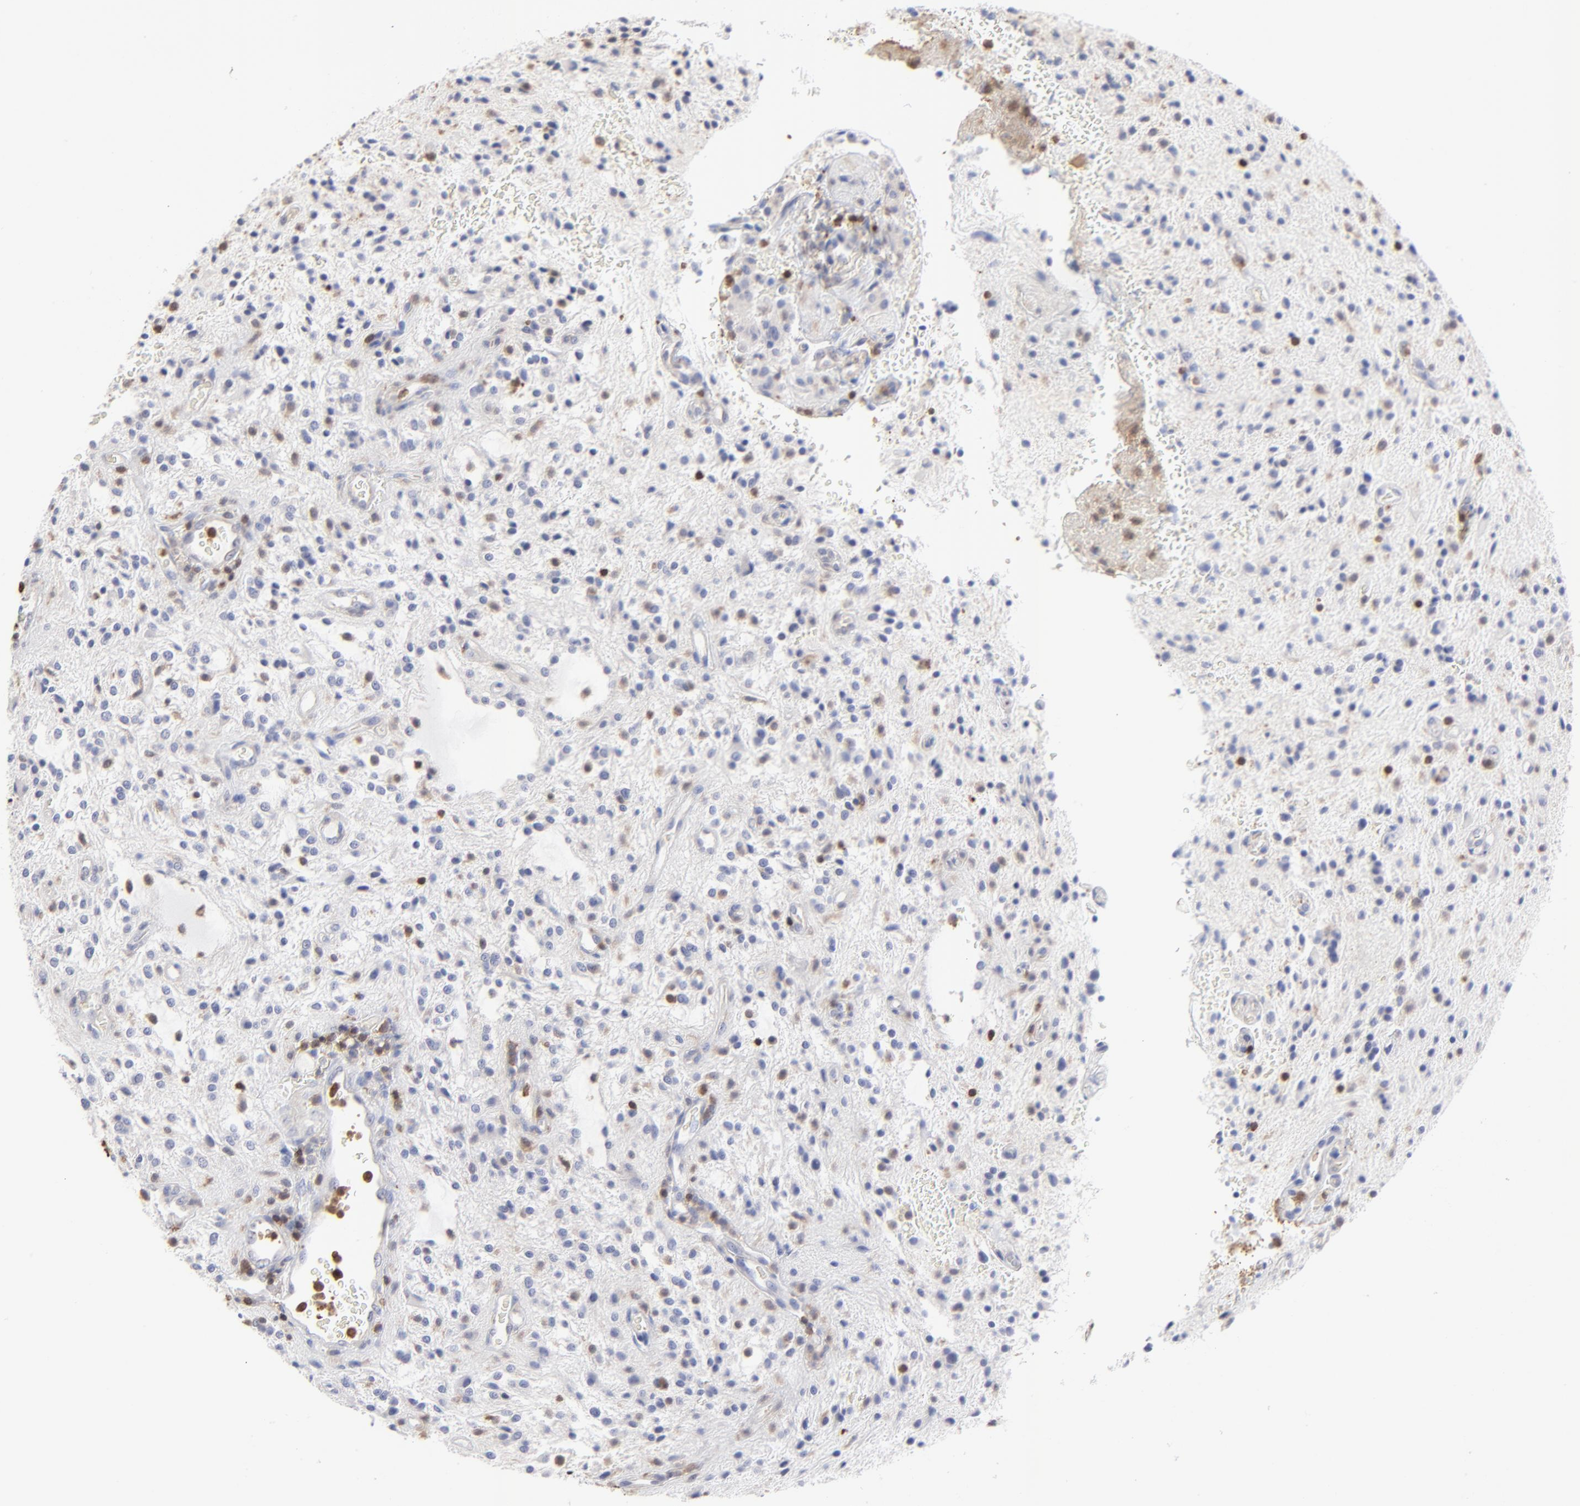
{"staining": {"intensity": "negative", "quantity": "none", "location": "none"}, "tissue": "glioma", "cell_type": "Tumor cells", "image_type": "cancer", "snomed": [{"axis": "morphology", "description": "Glioma, malignant, NOS"}, {"axis": "topography", "description": "Cerebellum"}], "caption": "Tumor cells are negative for protein expression in human glioma (malignant).", "gene": "TBXT", "patient": {"sex": "female", "age": 10}}